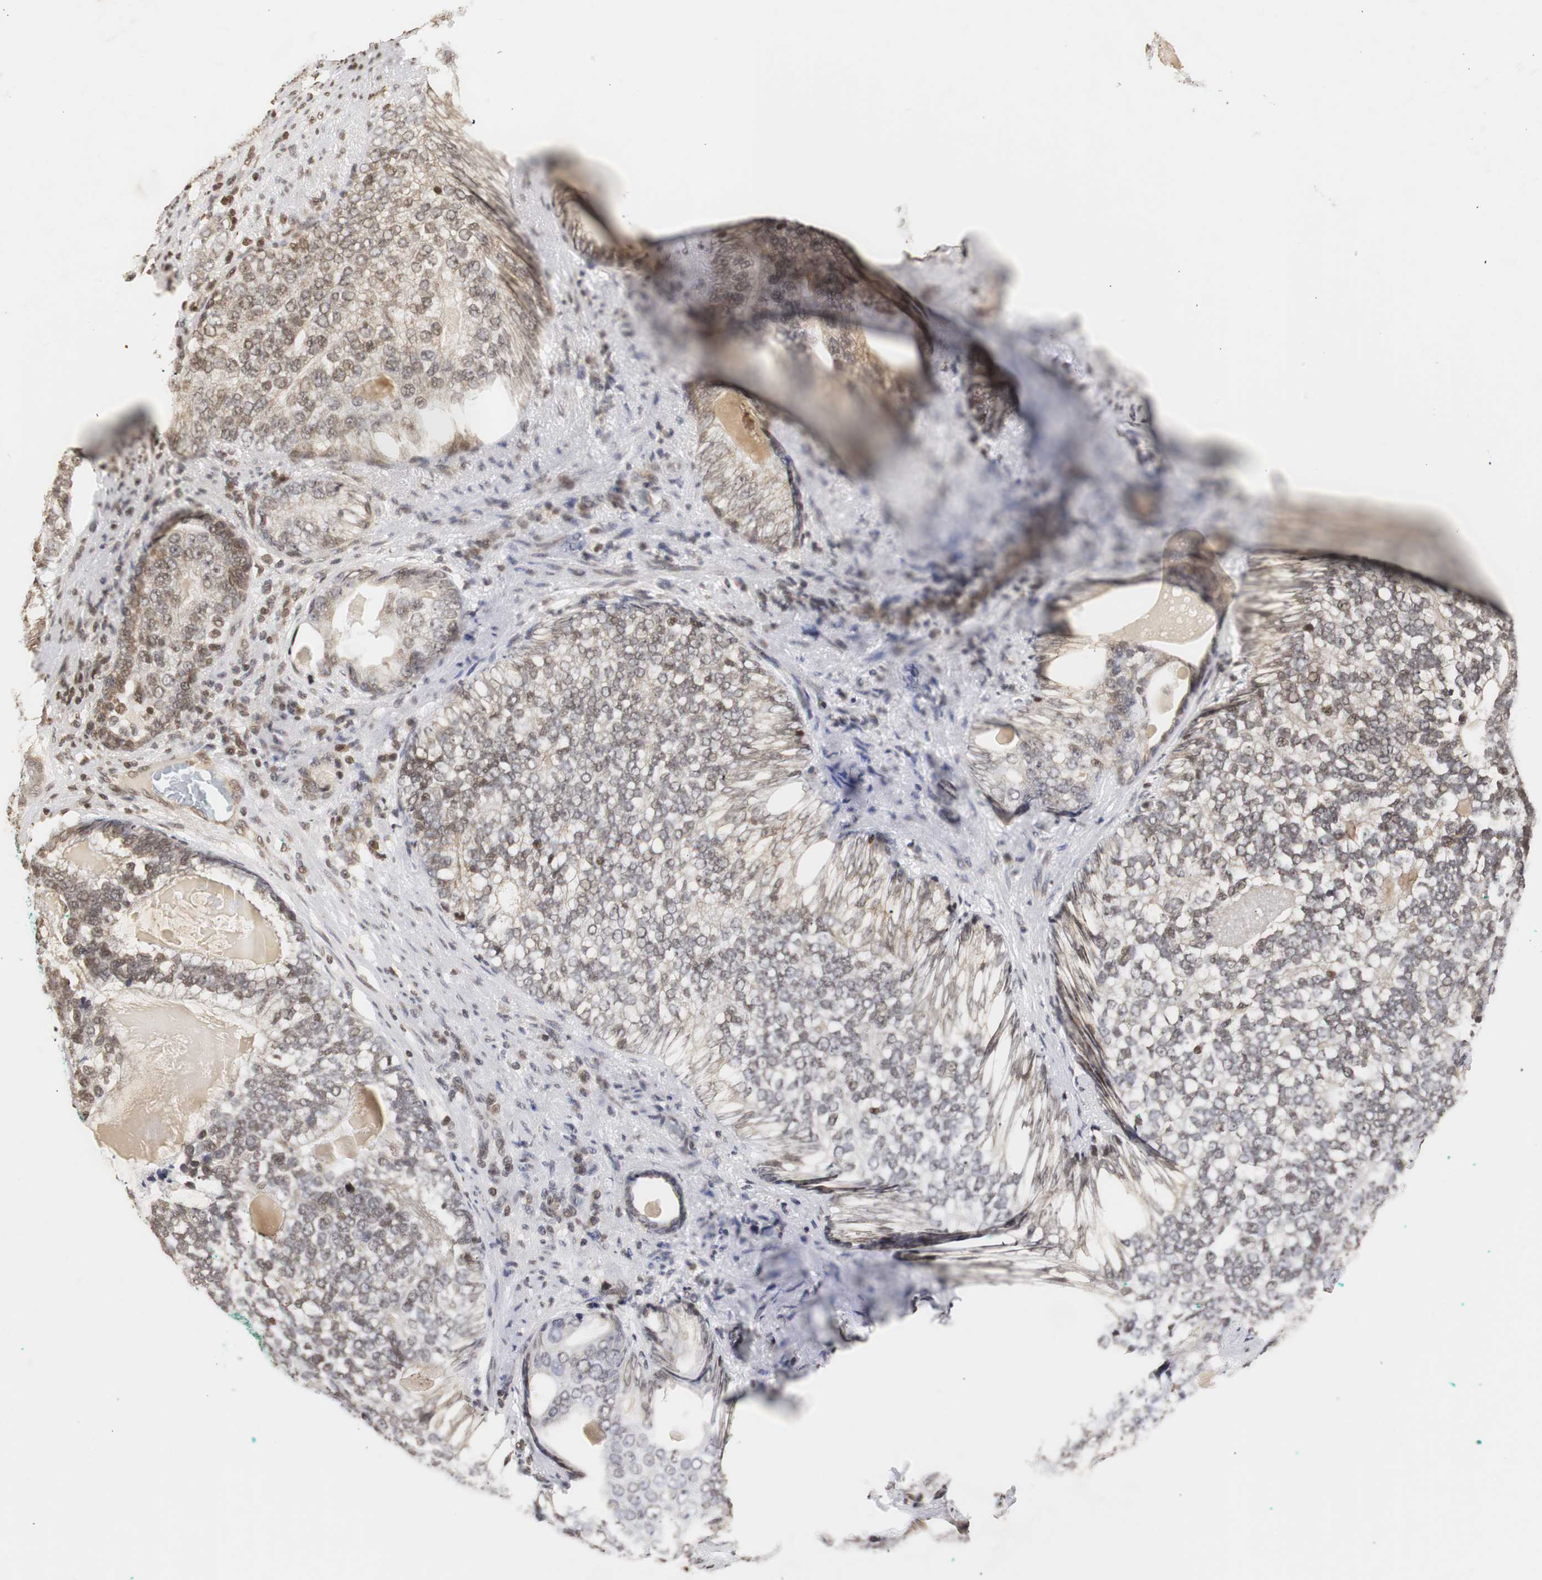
{"staining": {"intensity": "moderate", "quantity": ">75%", "location": "cytoplasmic/membranous,nuclear"}, "tissue": "prostate cancer", "cell_type": "Tumor cells", "image_type": "cancer", "snomed": [{"axis": "morphology", "description": "Adenocarcinoma, High grade"}, {"axis": "topography", "description": "Prostate"}], "caption": "About >75% of tumor cells in adenocarcinoma (high-grade) (prostate) display moderate cytoplasmic/membranous and nuclear protein expression as visualized by brown immunohistochemical staining.", "gene": "ZFC3H1", "patient": {"sex": "male", "age": 66}}